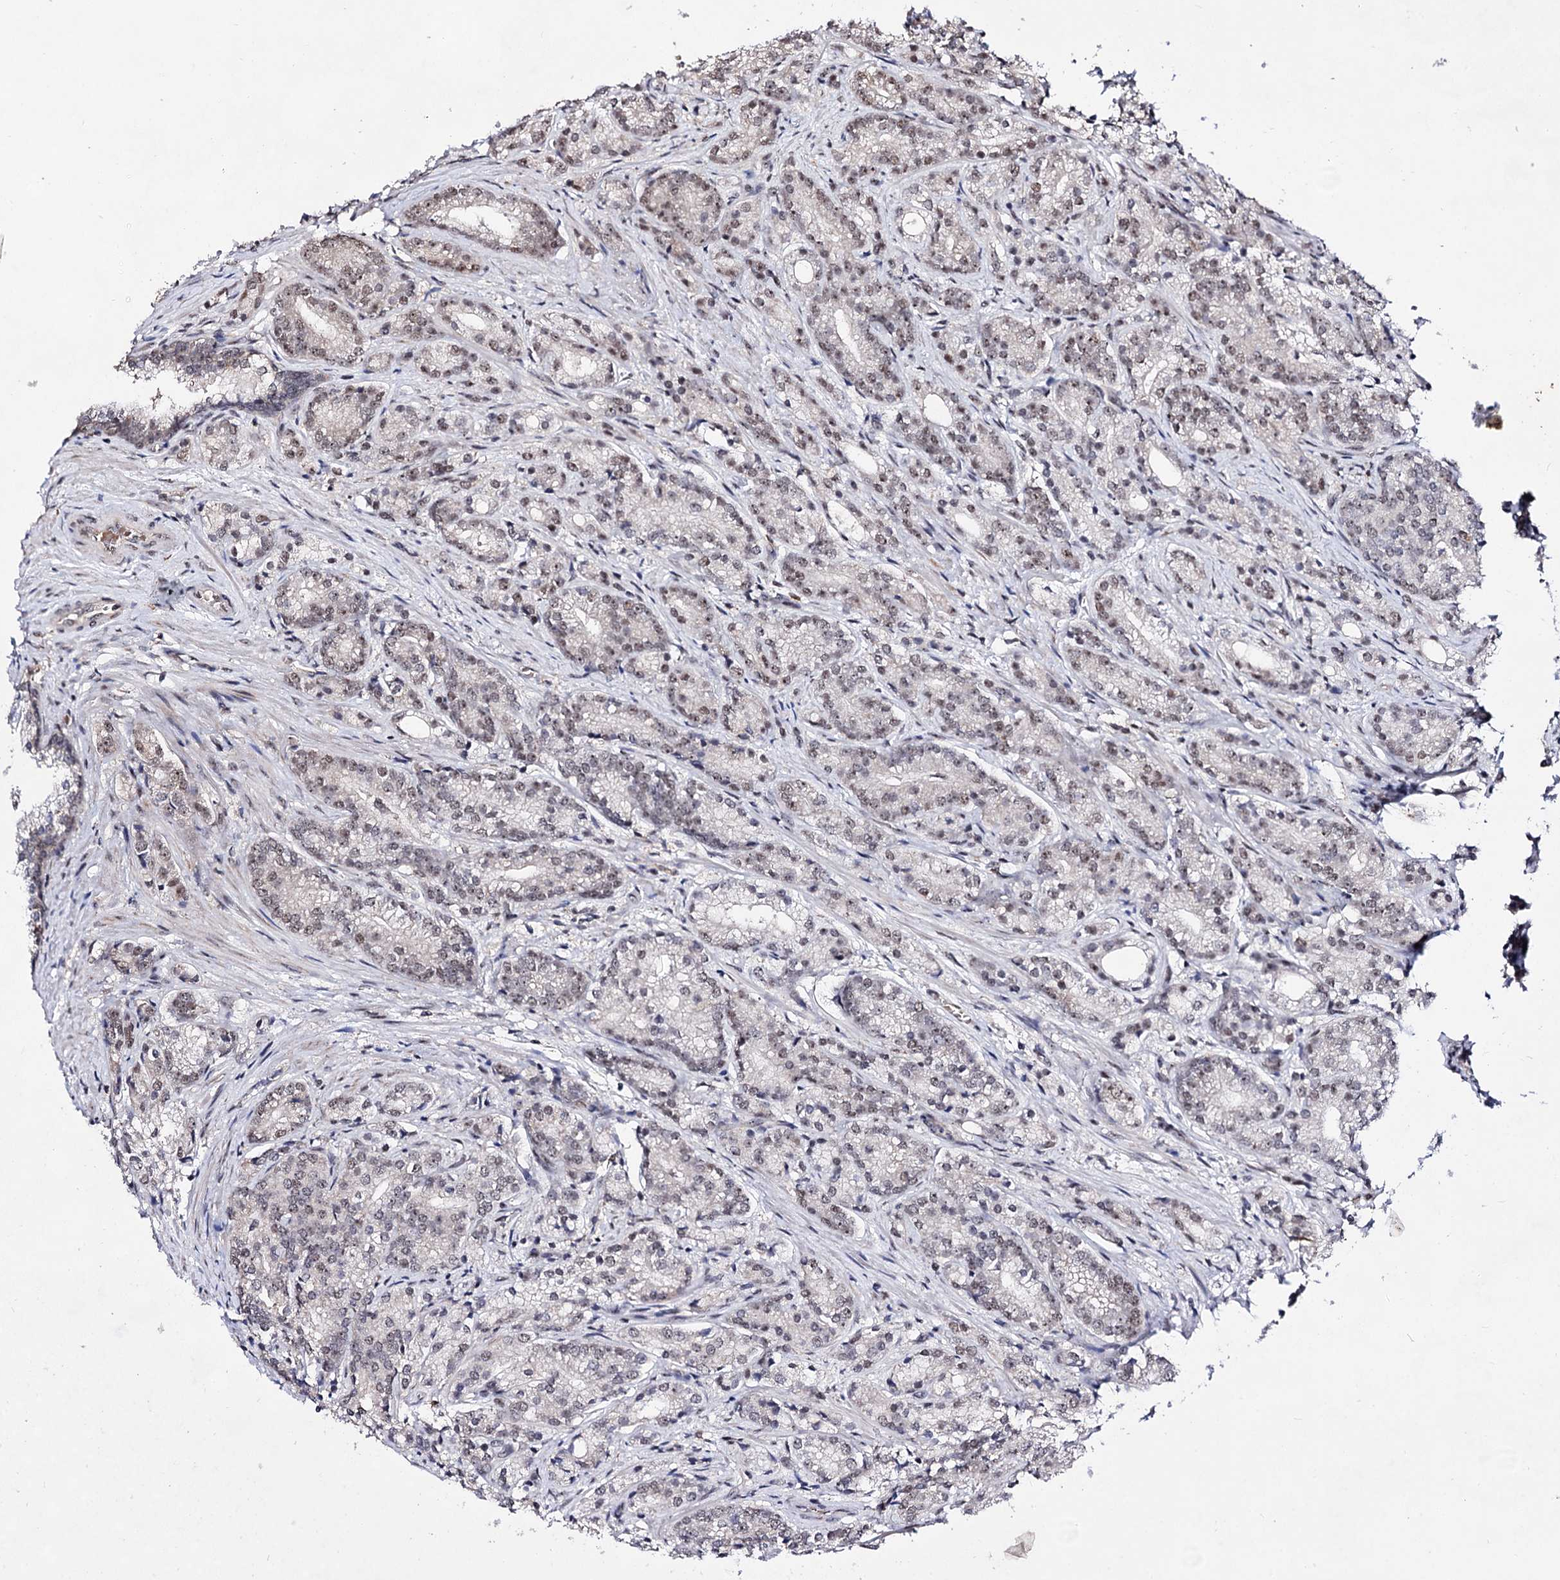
{"staining": {"intensity": "weak", "quantity": "<25%", "location": "nuclear"}, "tissue": "prostate cancer", "cell_type": "Tumor cells", "image_type": "cancer", "snomed": [{"axis": "morphology", "description": "Adenocarcinoma, Low grade"}, {"axis": "topography", "description": "Prostate"}], "caption": "Immunohistochemistry (IHC) image of neoplastic tissue: human adenocarcinoma (low-grade) (prostate) stained with DAB shows no significant protein staining in tumor cells.", "gene": "EXOSC10", "patient": {"sex": "male", "age": 71}}